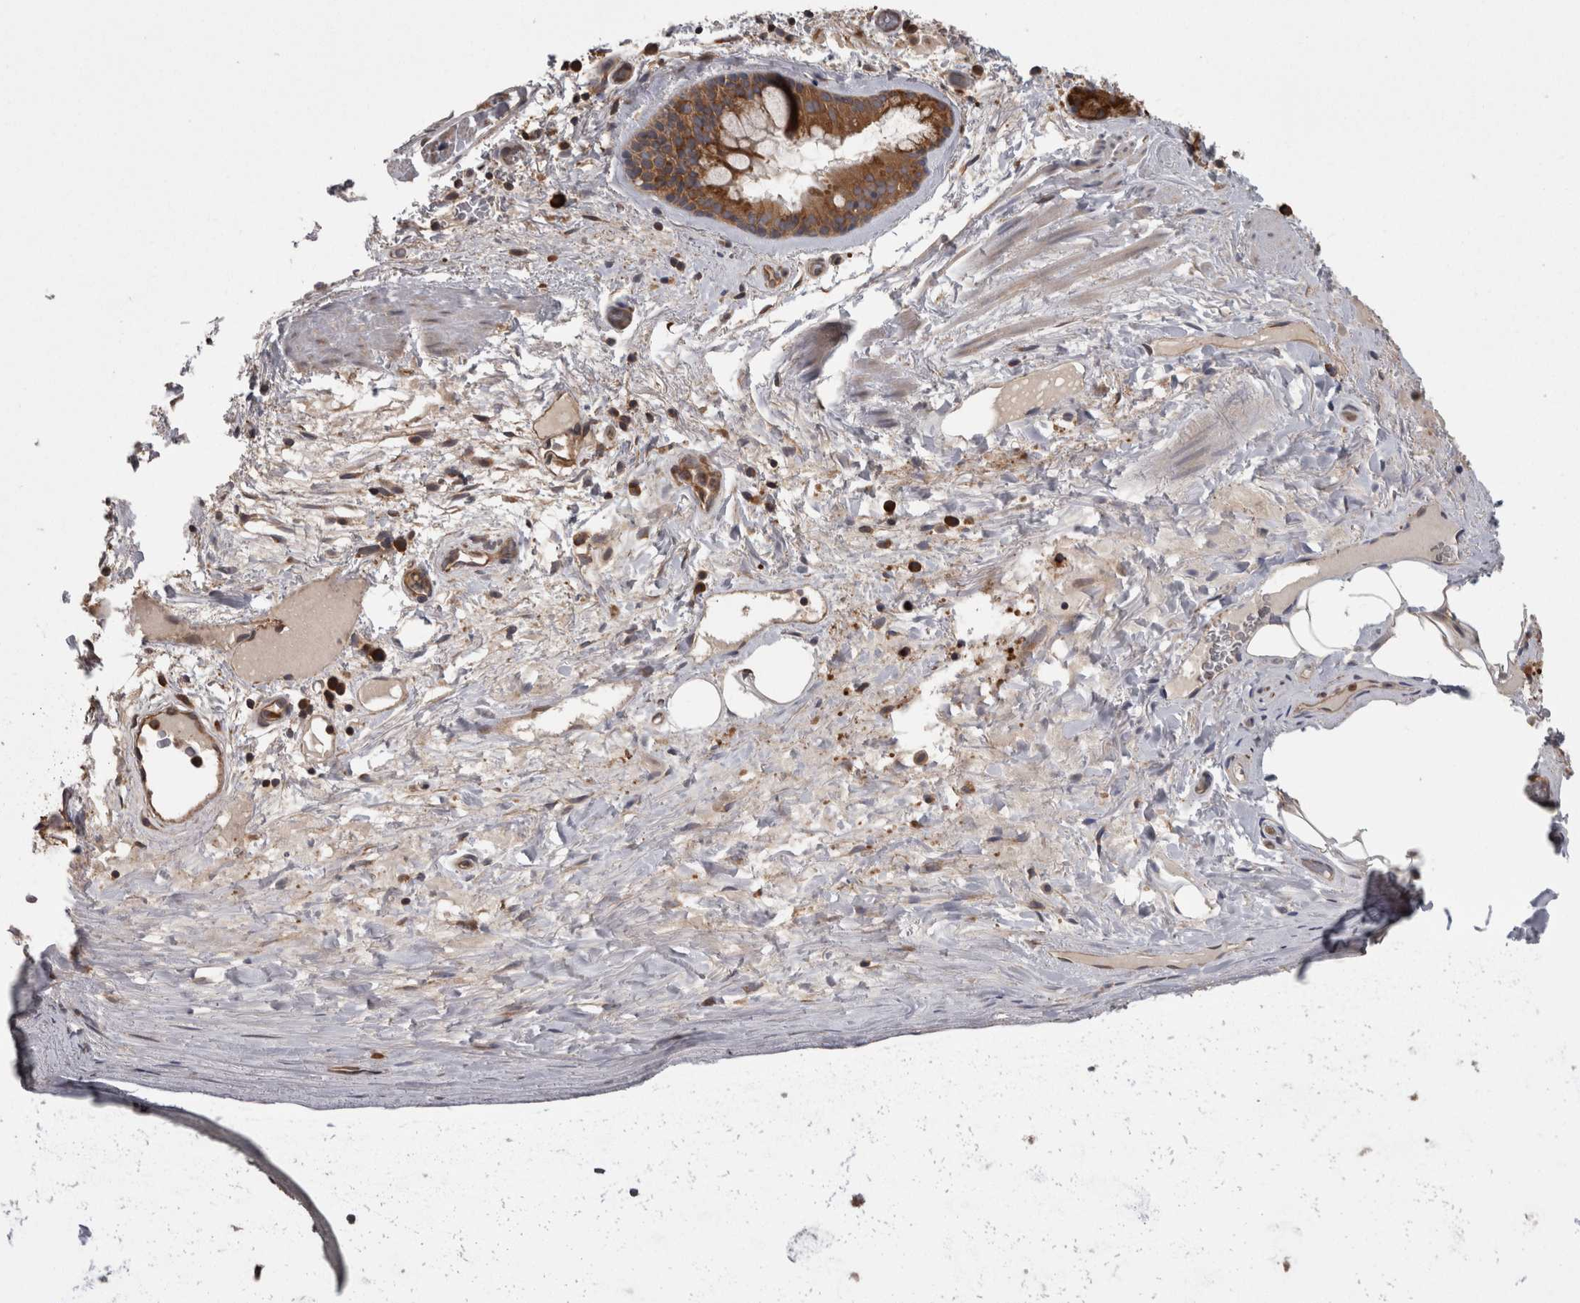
{"staining": {"intensity": "moderate", "quantity": ">75%", "location": "cytoplasmic/membranous"}, "tissue": "bronchus", "cell_type": "Respiratory epithelial cells", "image_type": "normal", "snomed": [{"axis": "morphology", "description": "Normal tissue, NOS"}, {"axis": "topography", "description": "Cartilage tissue"}], "caption": "Immunohistochemistry (IHC) micrograph of unremarkable bronchus stained for a protein (brown), which demonstrates medium levels of moderate cytoplasmic/membranous expression in approximately >75% of respiratory epithelial cells.", "gene": "SMCR8", "patient": {"sex": "female", "age": 63}}